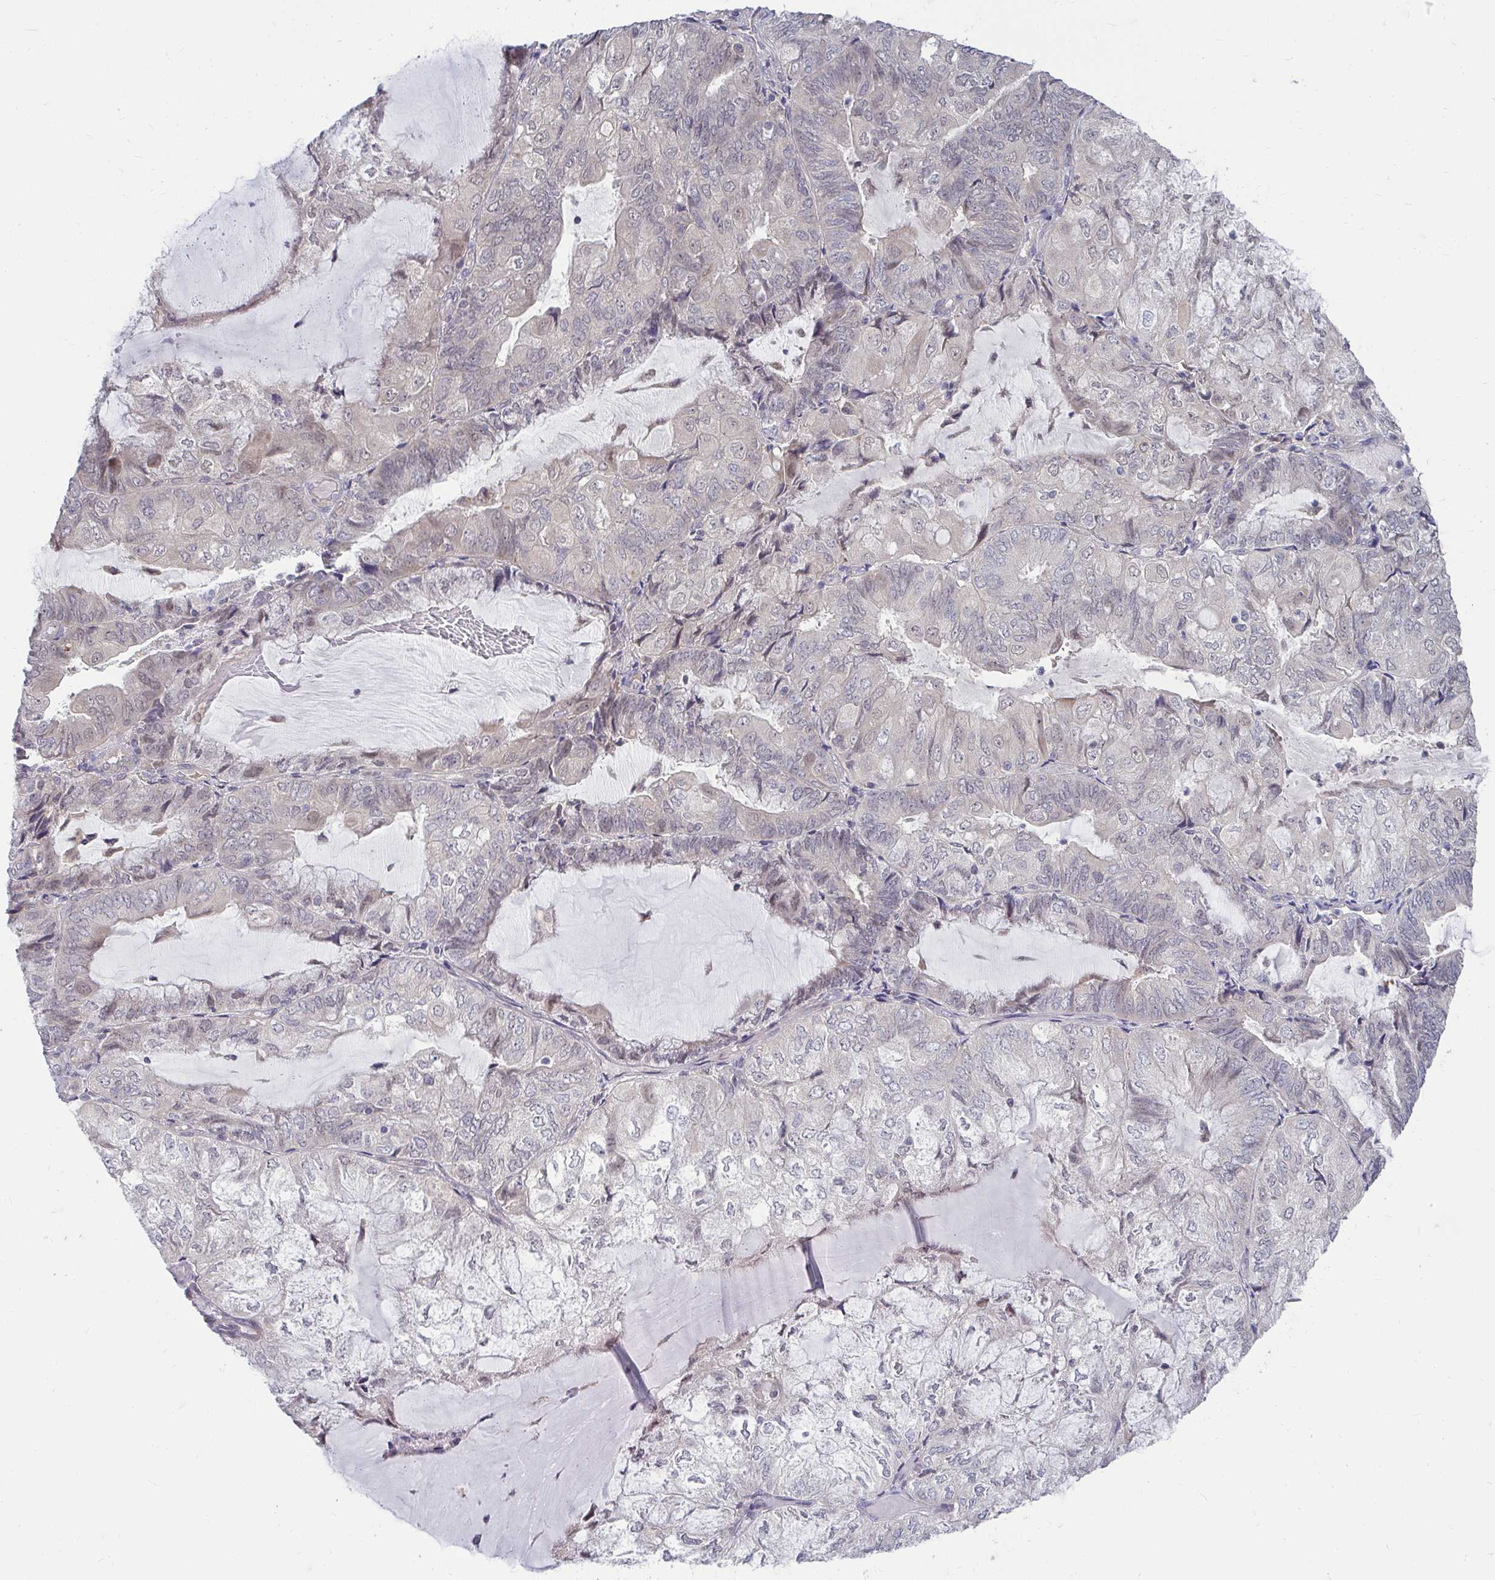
{"staining": {"intensity": "negative", "quantity": "none", "location": "none"}, "tissue": "endometrial cancer", "cell_type": "Tumor cells", "image_type": "cancer", "snomed": [{"axis": "morphology", "description": "Adenocarcinoma, NOS"}, {"axis": "topography", "description": "Endometrium"}], "caption": "Tumor cells show no significant protein expression in endometrial cancer (adenocarcinoma).", "gene": "MROH8", "patient": {"sex": "female", "age": 81}}